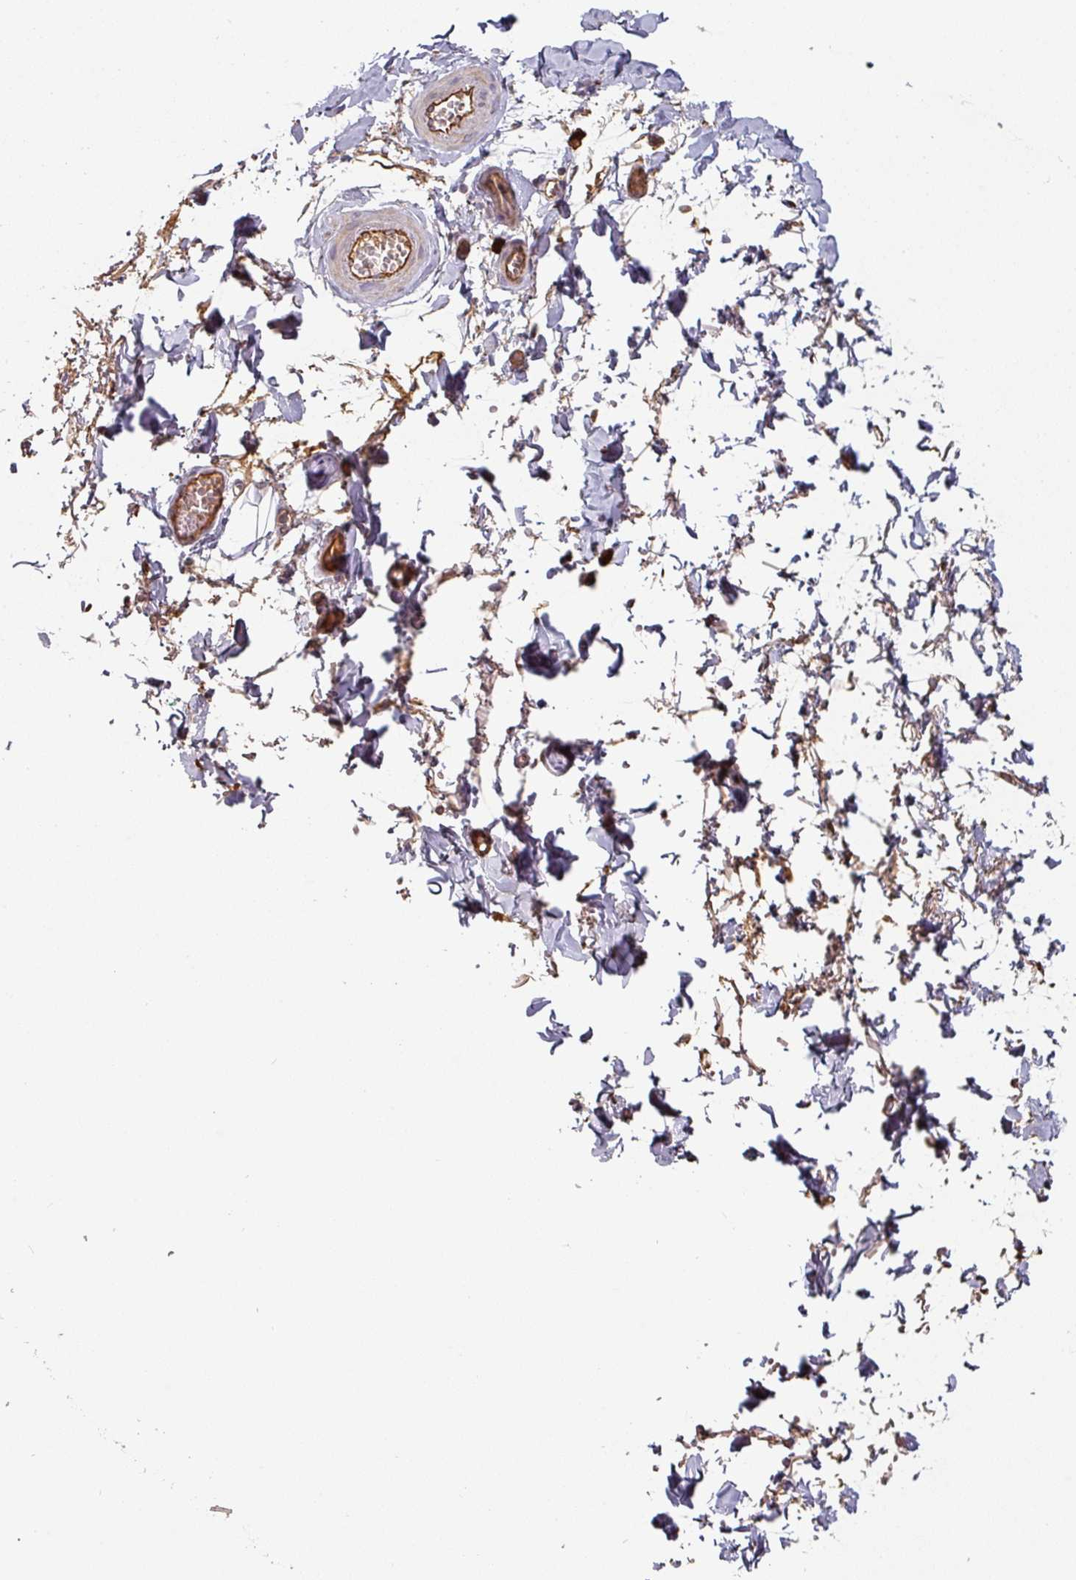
{"staining": {"intensity": "negative", "quantity": "none", "location": "none"}, "tissue": "adipose tissue", "cell_type": "Adipocytes", "image_type": "normal", "snomed": [{"axis": "morphology", "description": "Normal tissue, NOS"}, {"axis": "topography", "description": "Vulva"}, {"axis": "topography", "description": "Vagina"}, {"axis": "topography", "description": "Peripheral nerve tissue"}], "caption": "This is an IHC micrograph of benign human adipose tissue. There is no staining in adipocytes.", "gene": "CEP78", "patient": {"sex": "female", "age": 66}}